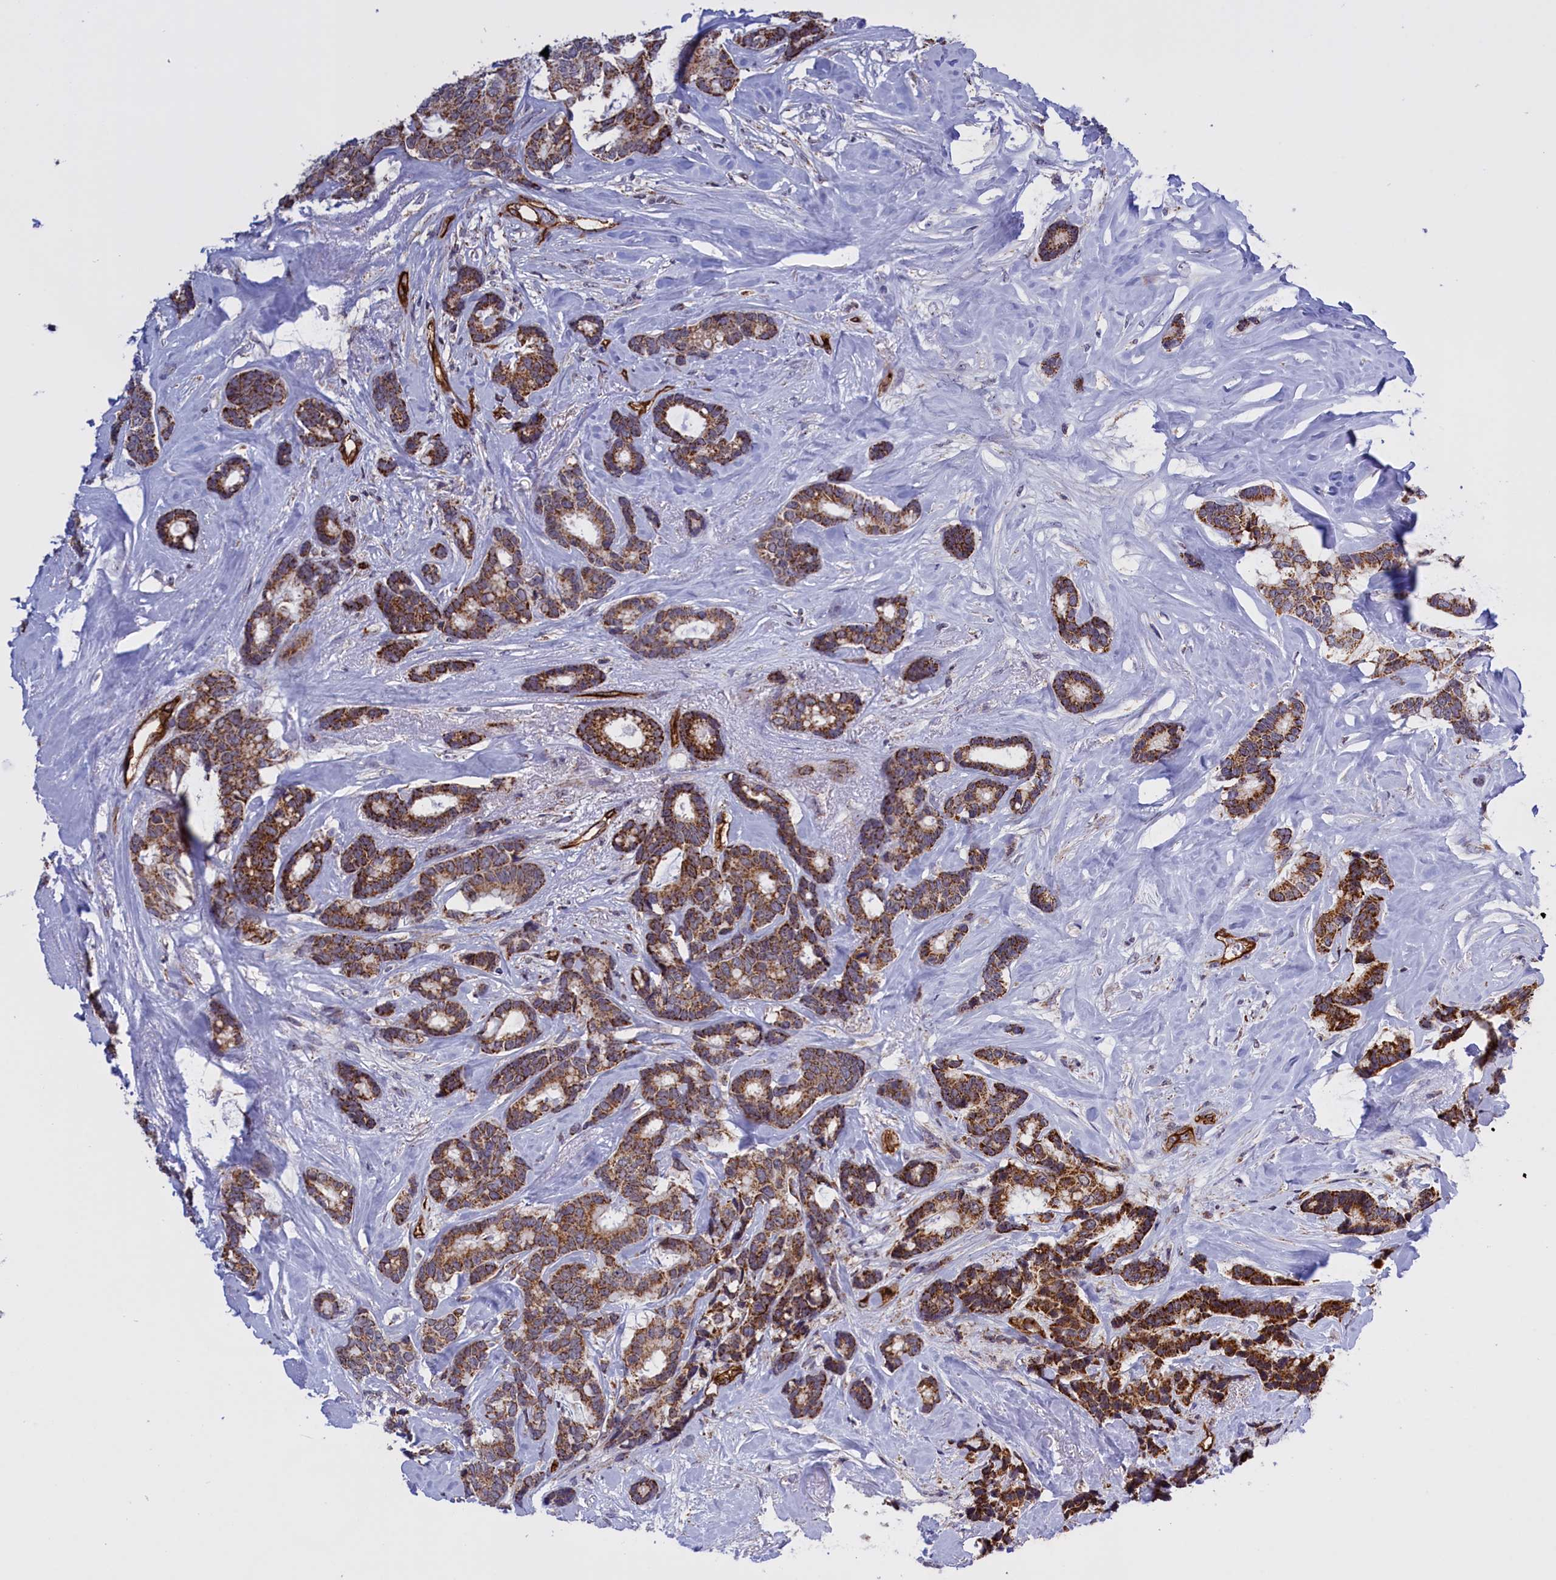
{"staining": {"intensity": "strong", "quantity": ">75%", "location": "cytoplasmic/membranous"}, "tissue": "breast cancer", "cell_type": "Tumor cells", "image_type": "cancer", "snomed": [{"axis": "morphology", "description": "Duct carcinoma"}, {"axis": "topography", "description": "Breast"}], "caption": "Infiltrating ductal carcinoma (breast) stained for a protein reveals strong cytoplasmic/membranous positivity in tumor cells.", "gene": "MPND", "patient": {"sex": "female", "age": 87}}